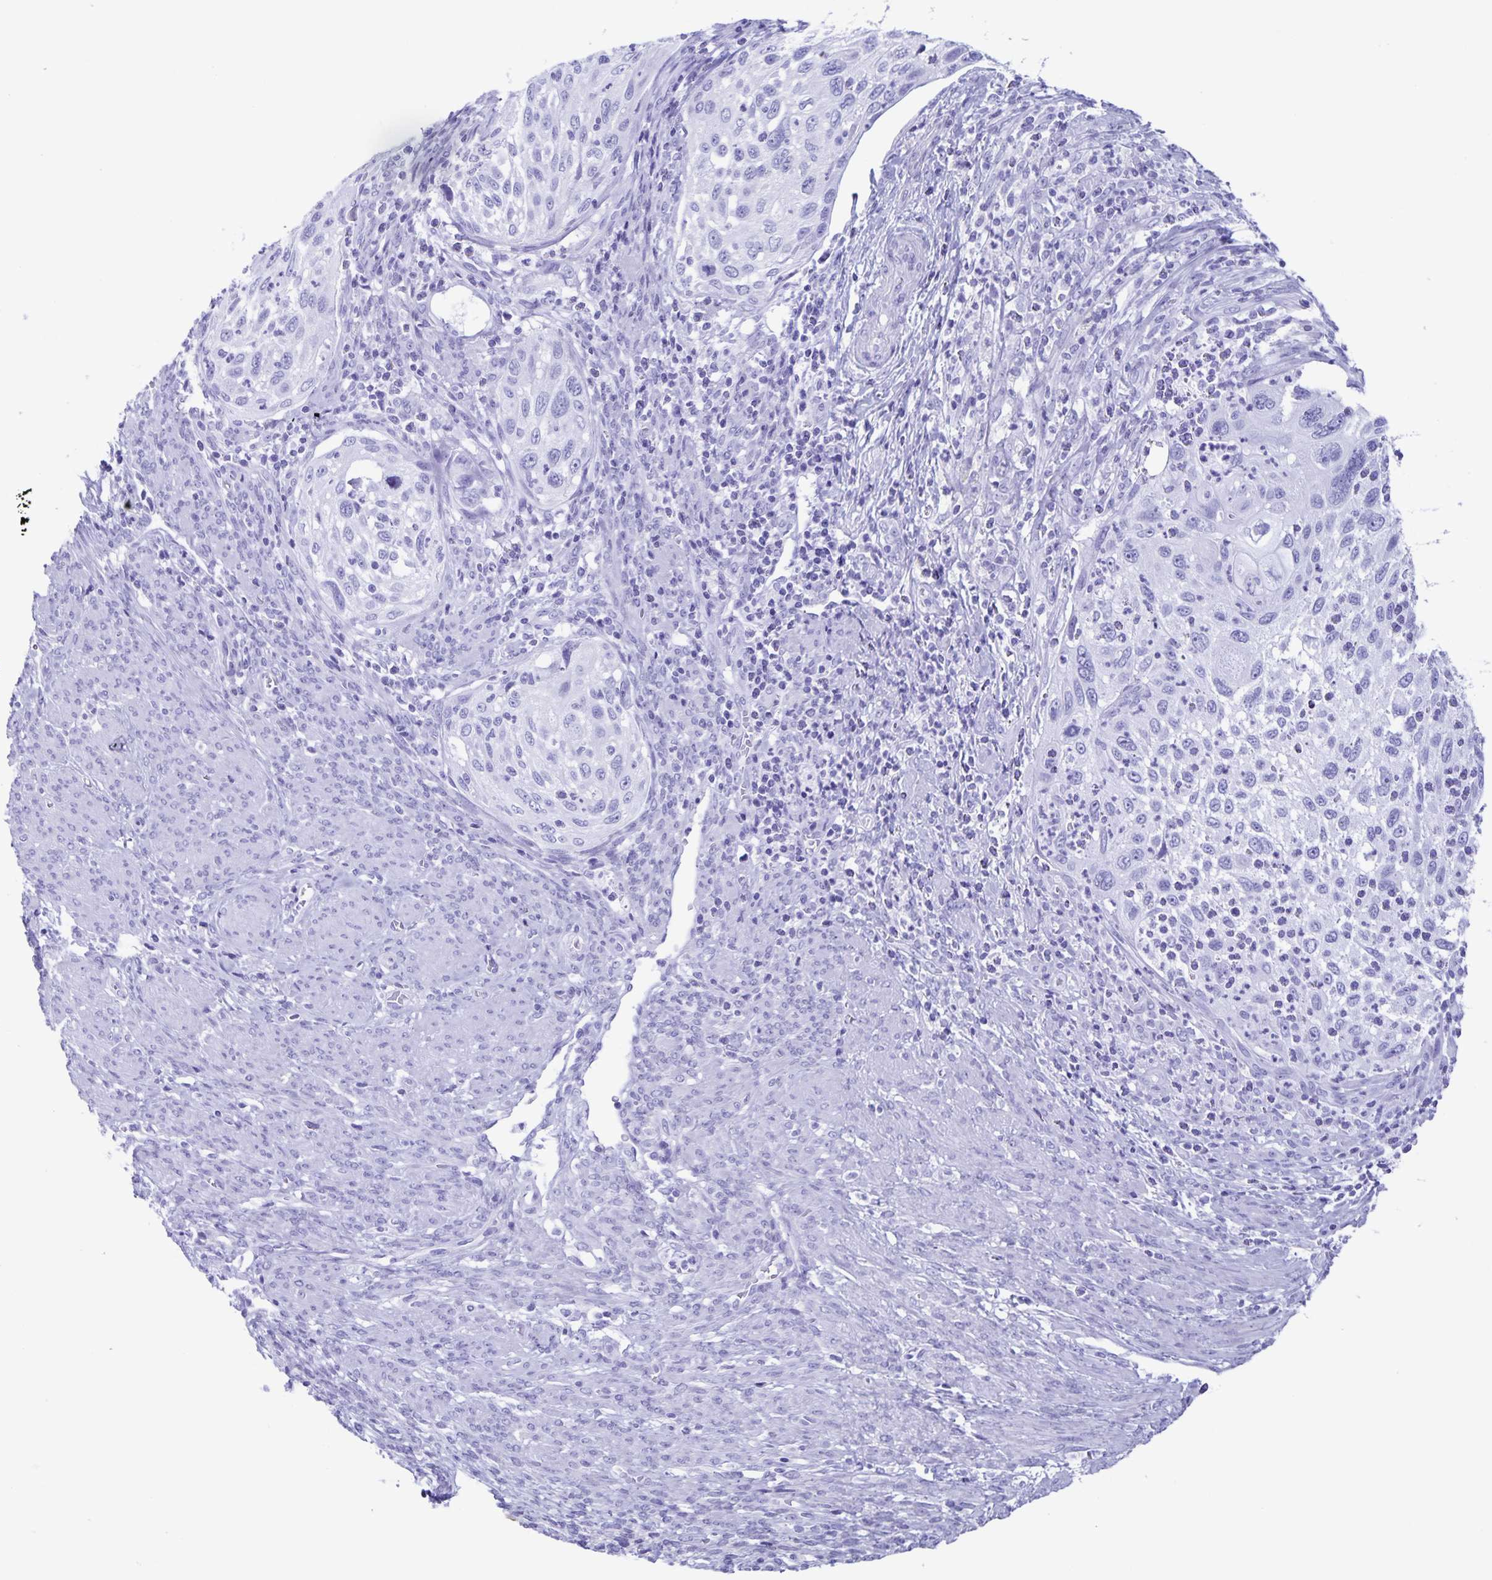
{"staining": {"intensity": "negative", "quantity": "none", "location": "none"}, "tissue": "cervical cancer", "cell_type": "Tumor cells", "image_type": "cancer", "snomed": [{"axis": "morphology", "description": "Squamous cell carcinoma, NOS"}, {"axis": "topography", "description": "Cervix"}], "caption": "This is an immunohistochemistry histopathology image of human cervical cancer (squamous cell carcinoma). There is no expression in tumor cells.", "gene": "AQP4", "patient": {"sex": "female", "age": 70}}